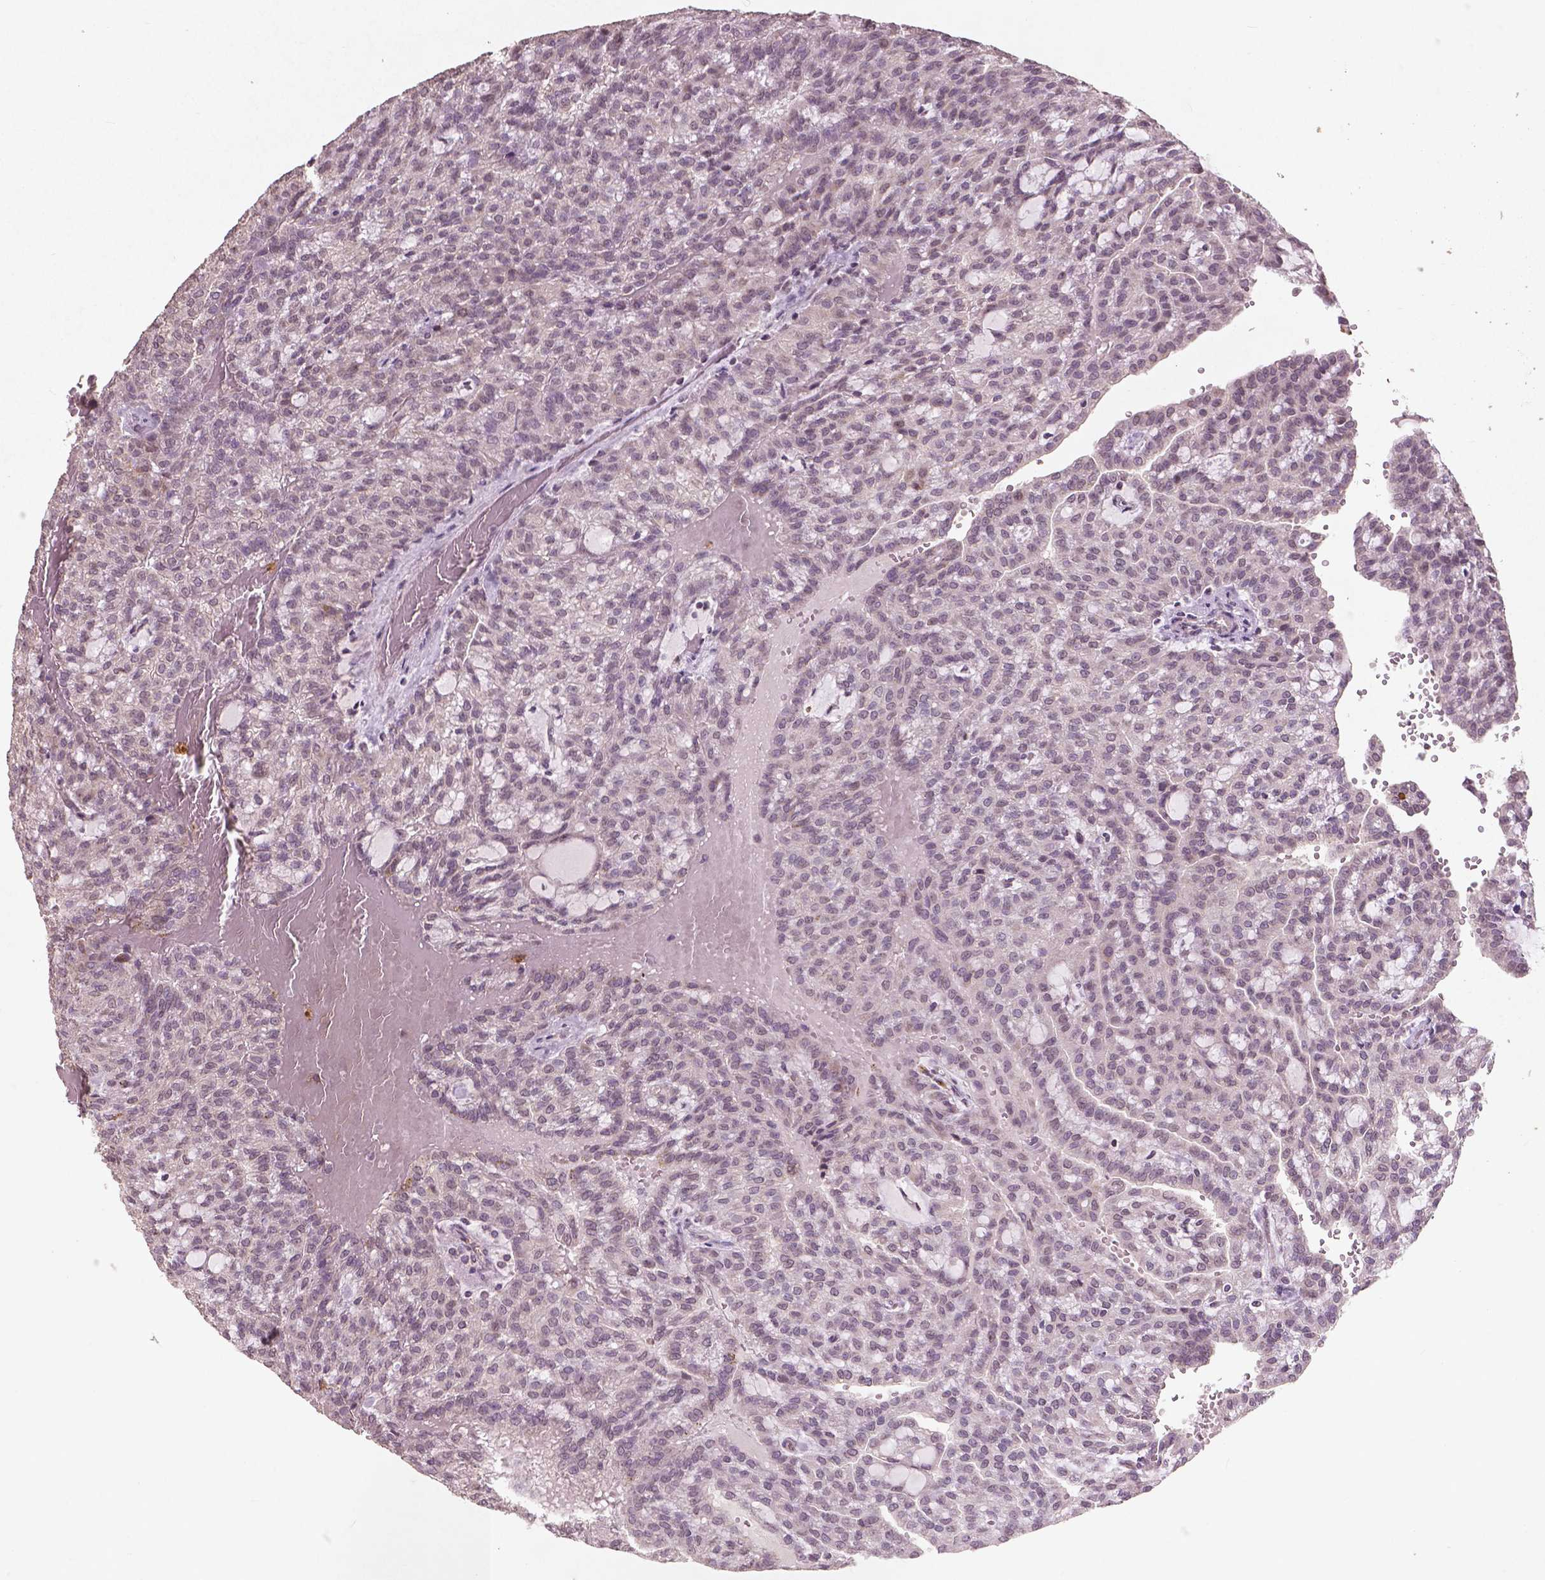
{"staining": {"intensity": "negative", "quantity": "none", "location": "none"}, "tissue": "renal cancer", "cell_type": "Tumor cells", "image_type": "cancer", "snomed": [{"axis": "morphology", "description": "Adenocarcinoma, NOS"}, {"axis": "topography", "description": "Kidney"}], "caption": "IHC histopathology image of human renal cancer stained for a protein (brown), which reveals no positivity in tumor cells. Nuclei are stained in blue.", "gene": "SMAD2", "patient": {"sex": "male", "age": 63}}